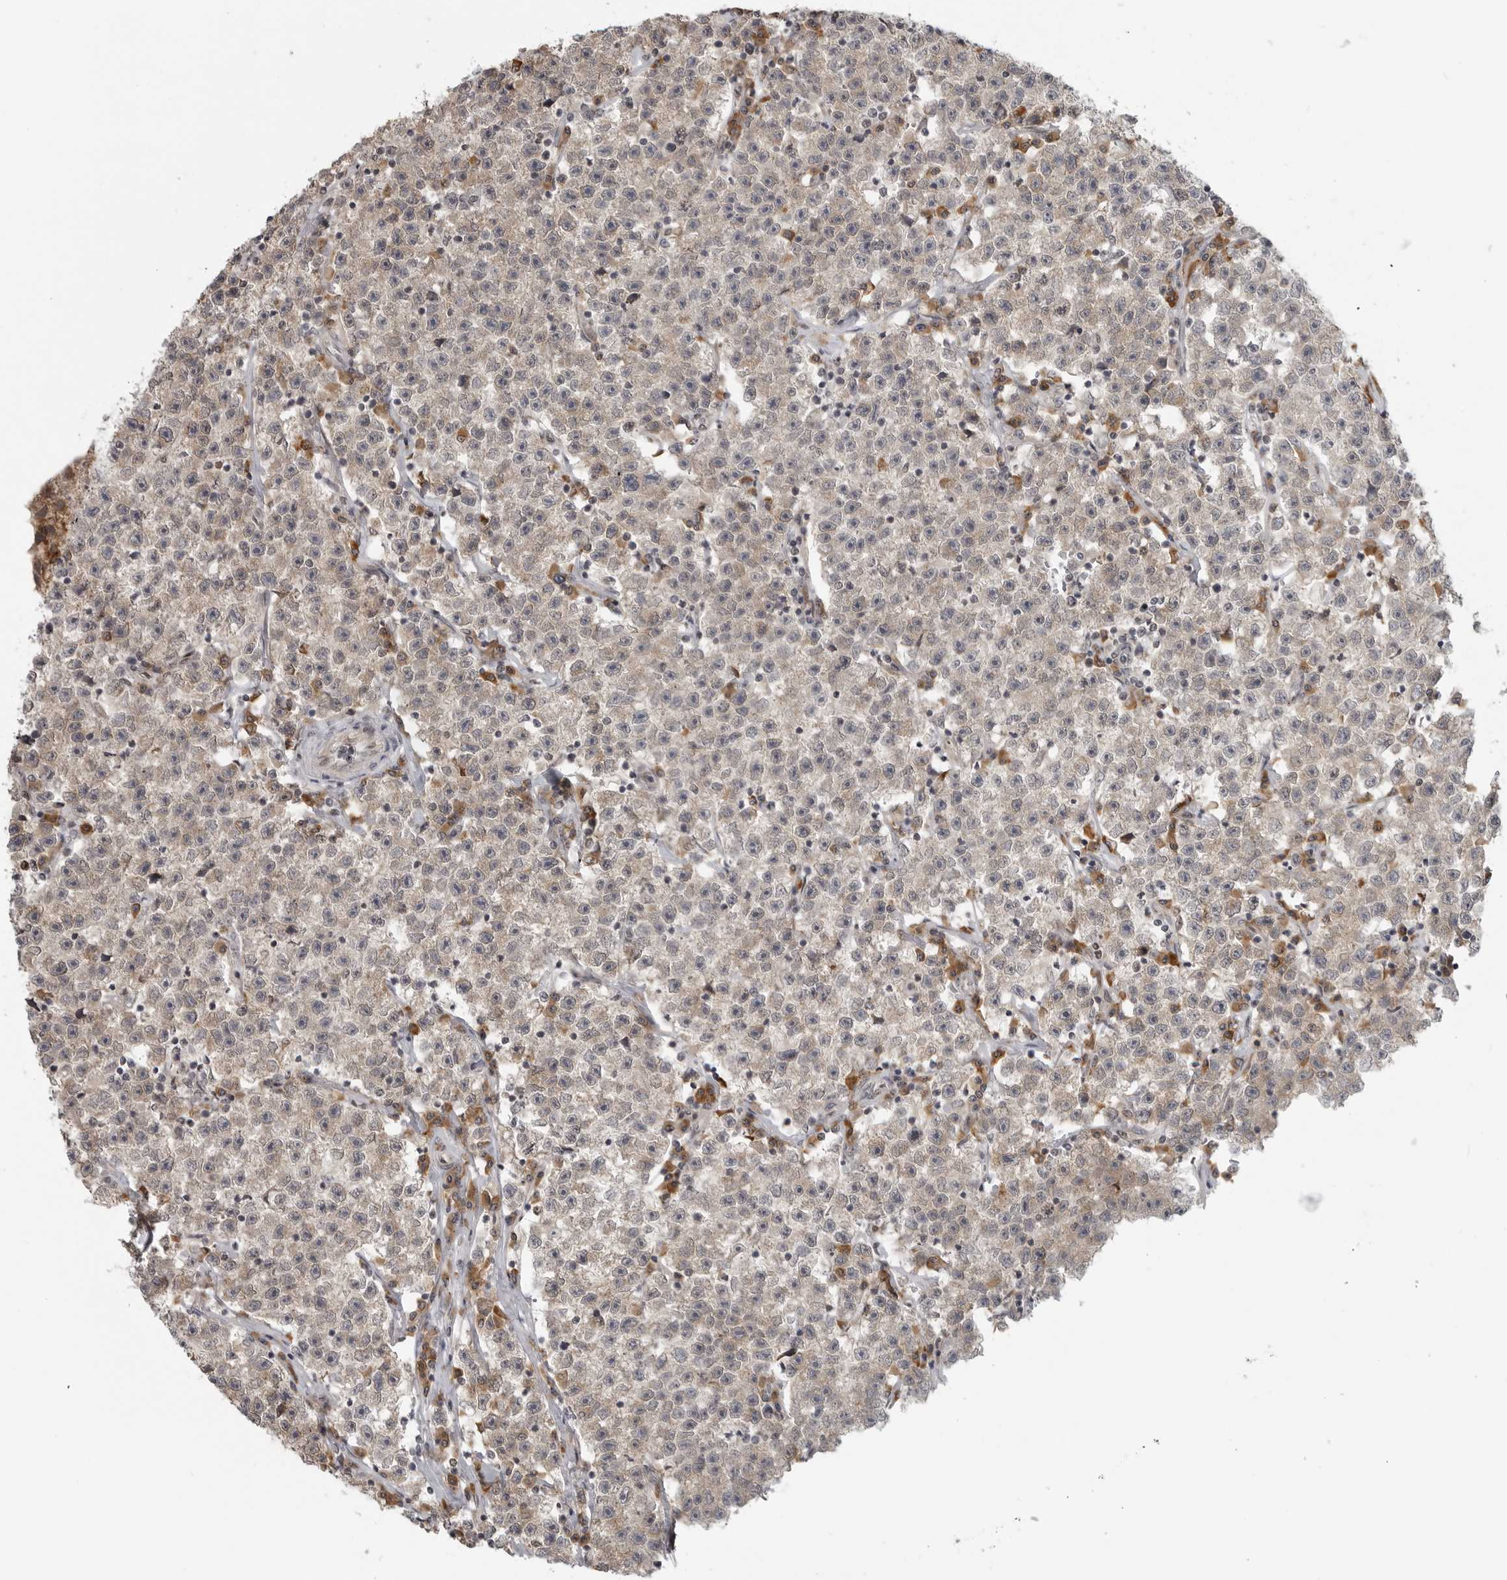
{"staining": {"intensity": "weak", "quantity": "<25%", "location": "cytoplasmic/membranous"}, "tissue": "testis cancer", "cell_type": "Tumor cells", "image_type": "cancer", "snomed": [{"axis": "morphology", "description": "Seminoma, NOS"}, {"axis": "topography", "description": "Testis"}], "caption": "Immunohistochemistry (IHC) histopathology image of human testis cancer stained for a protein (brown), which demonstrates no expression in tumor cells.", "gene": "CEP295NL", "patient": {"sex": "male", "age": 22}}